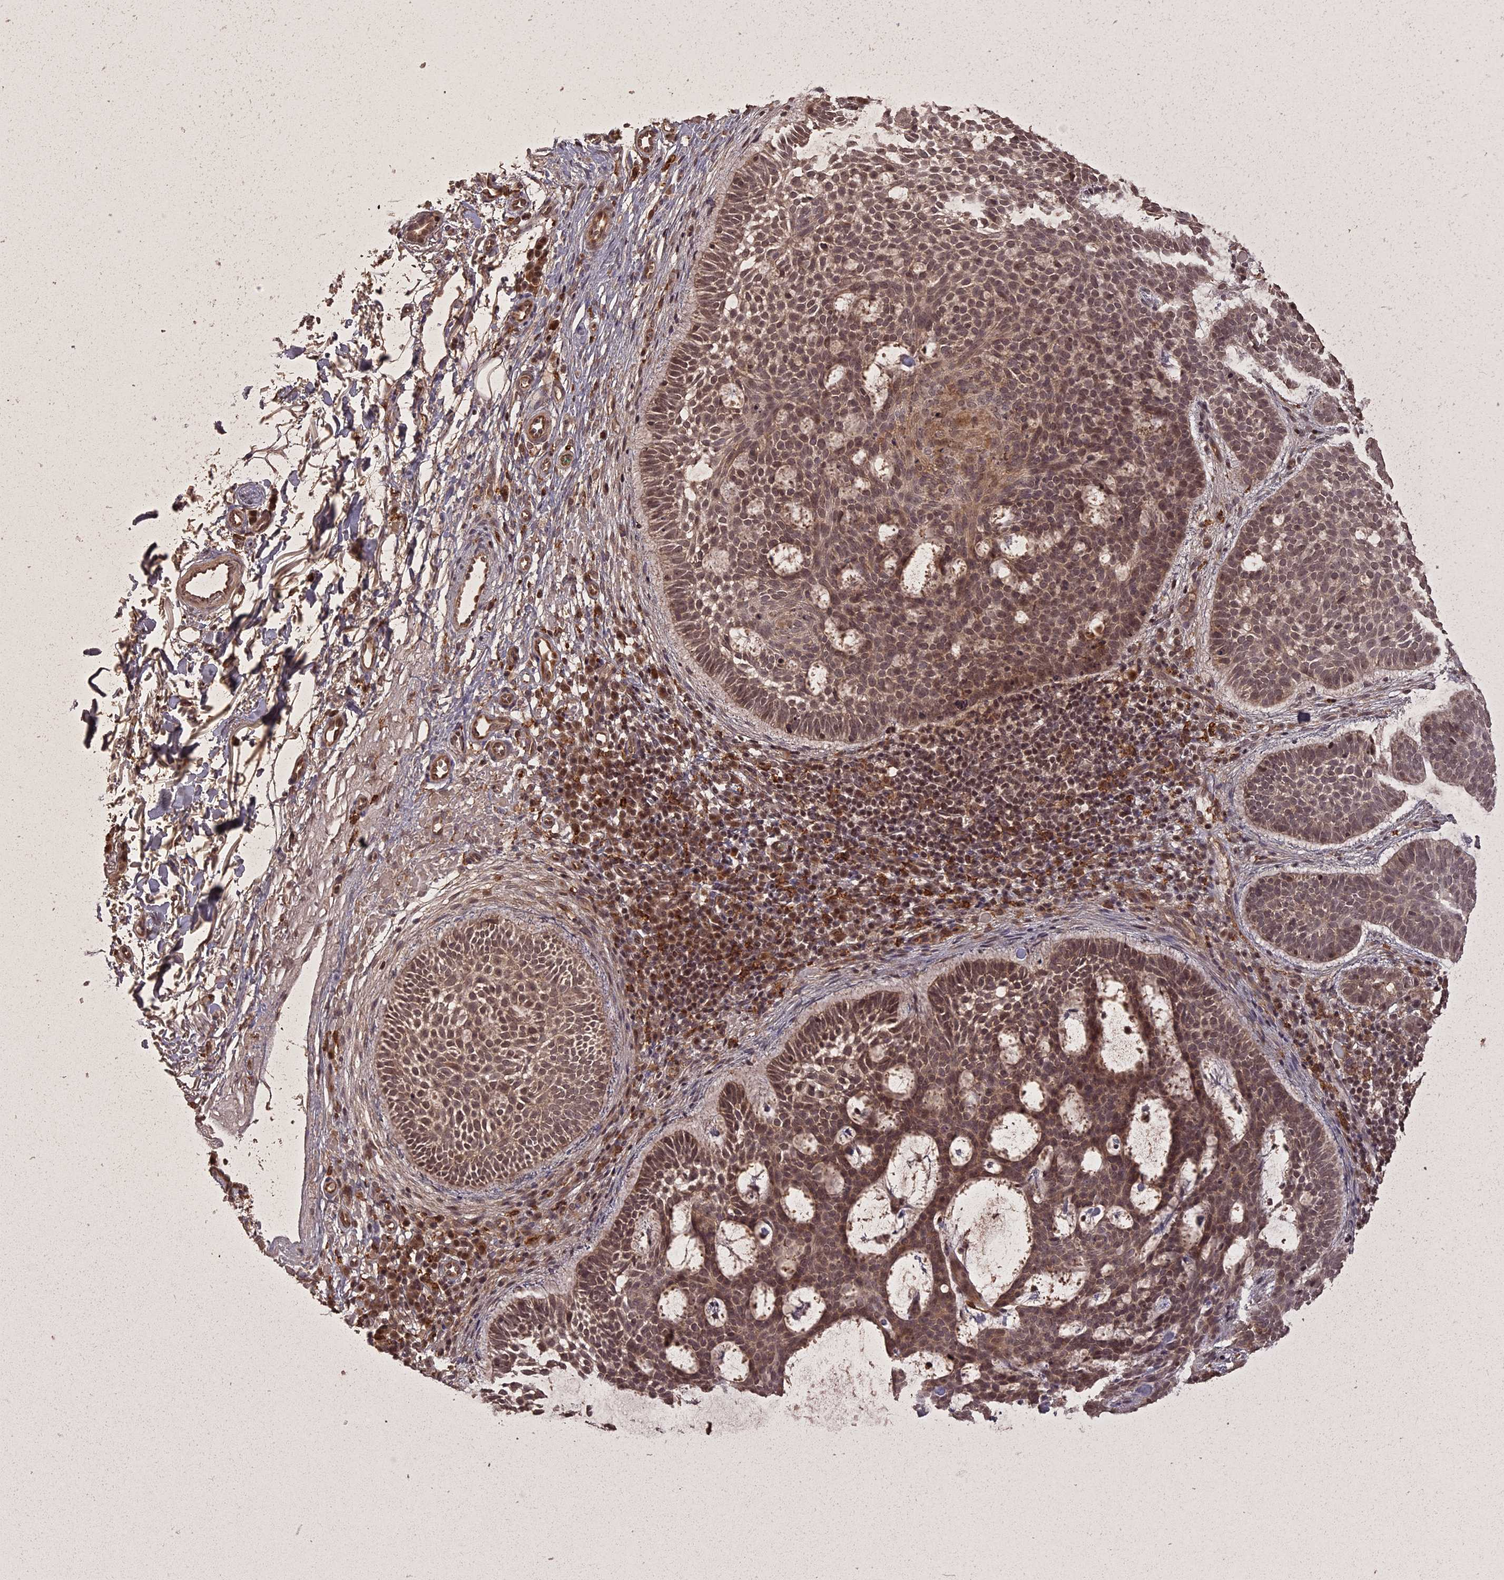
{"staining": {"intensity": "moderate", "quantity": "25%-75%", "location": "nuclear"}, "tissue": "skin cancer", "cell_type": "Tumor cells", "image_type": "cancer", "snomed": [{"axis": "morphology", "description": "Basal cell carcinoma"}, {"axis": "topography", "description": "Skin"}], "caption": "Immunohistochemical staining of skin cancer (basal cell carcinoma) reveals medium levels of moderate nuclear expression in about 25%-75% of tumor cells. The protein is stained brown, and the nuclei are stained in blue (DAB (3,3'-diaminobenzidine) IHC with brightfield microscopy, high magnification).", "gene": "ING5", "patient": {"sex": "male", "age": 85}}